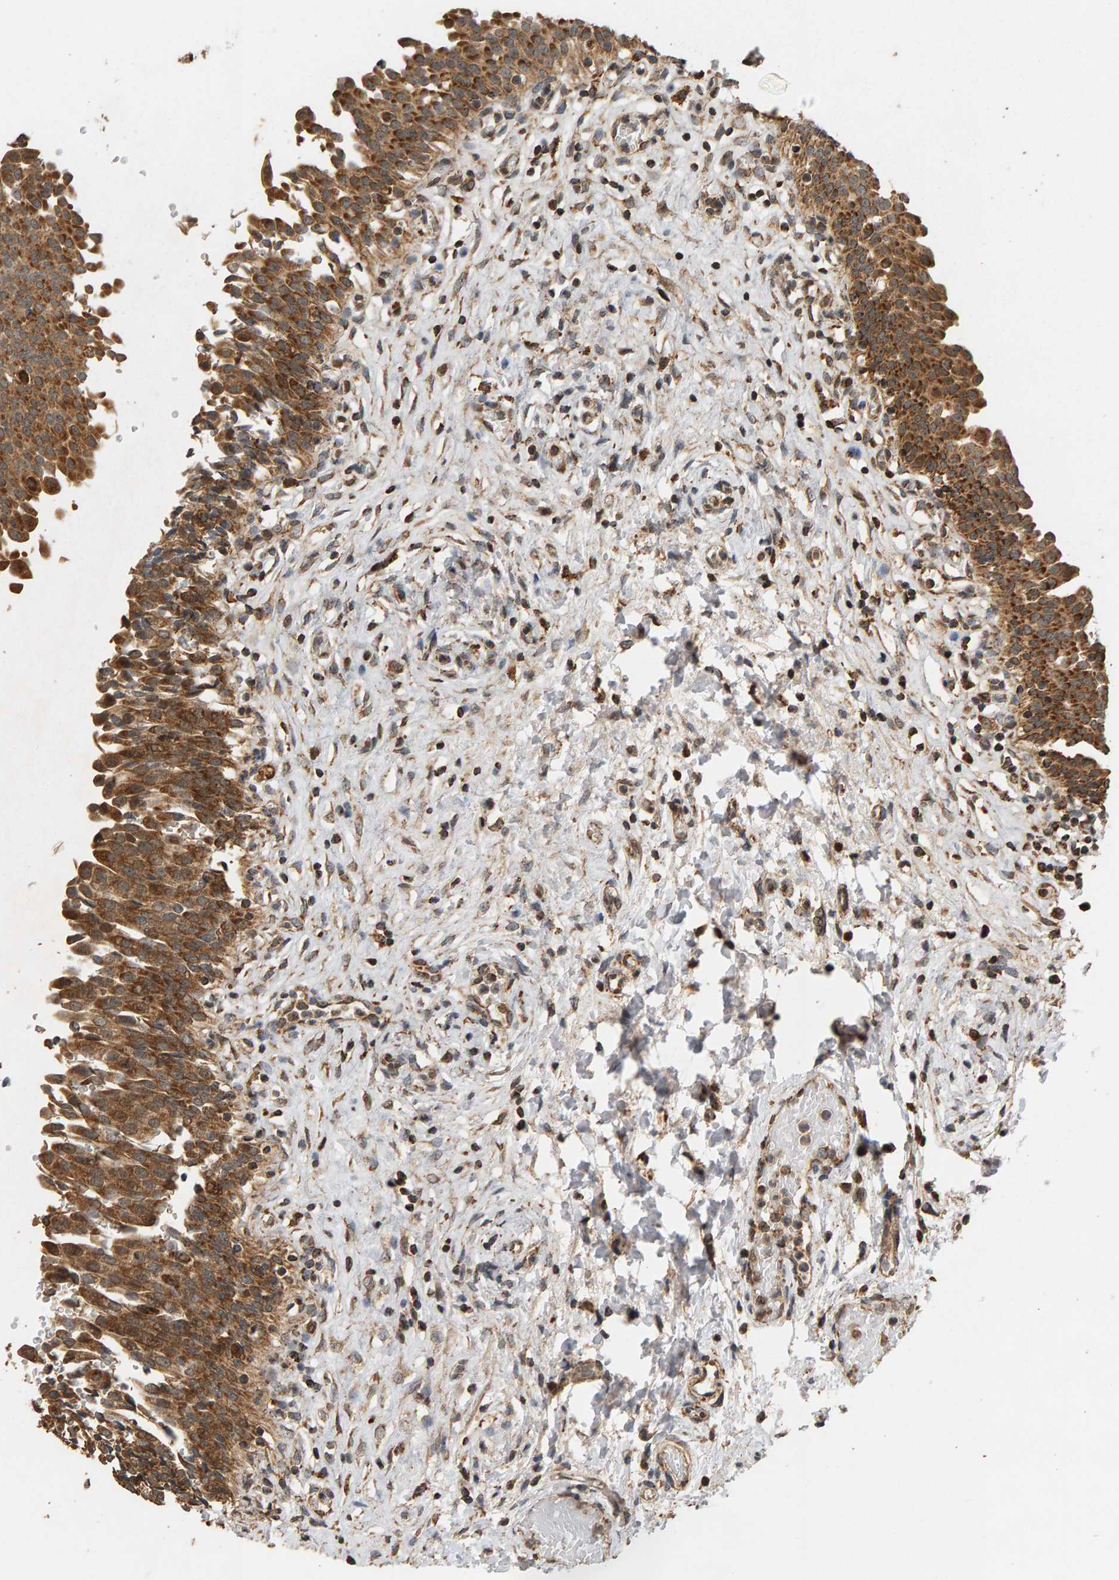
{"staining": {"intensity": "strong", "quantity": ">75%", "location": "cytoplasmic/membranous"}, "tissue": "urinary bladder", "cell_type": "Urothelial cells", "image_type": "normal", "snomed": [{"axis": "morphology", "description": "Urothelial carcinoma, High grade"}, {"axis": "topography", "description": "Urinary bladder"}], "caption": "Brown immunohistochemical staining in benign urinary bladder exhibits strong cytoplasmic/membranous expression in approximately >75% of urothelial cells. (DAB IHC with brightfield microscopy, high magnification).", "gene": "GSTK1", "patient": {"sex": "male", "age": 46}}